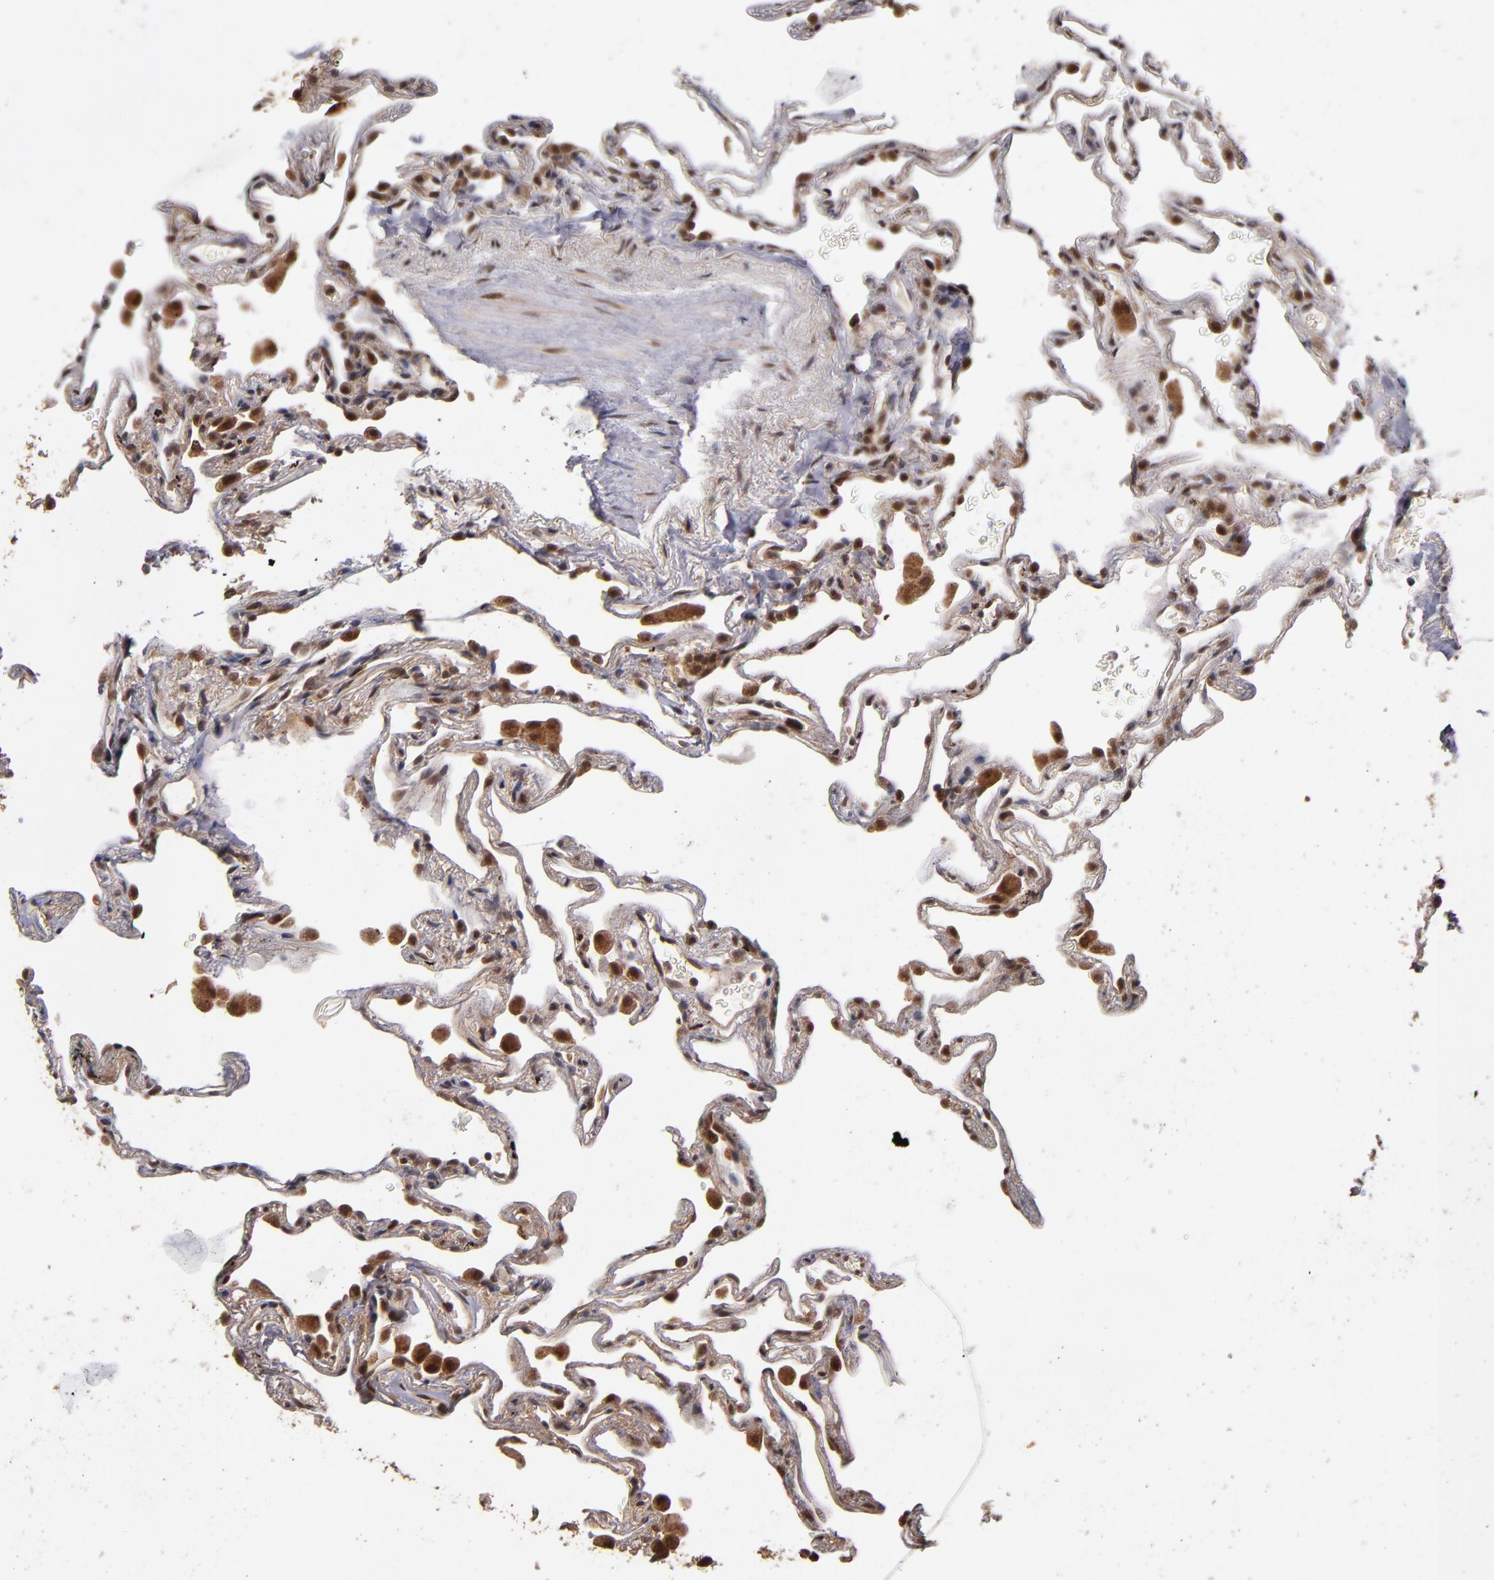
{"staining": {"intensity": "moderate", "quantity": ">75%", "location": "cytoplasmic/membranous,nuclear"}, "tissue": "lung", "cell_type": "Alveolar cells", "image_type": "normal", "snomed": [{"axis": "morphology", "description": "Normal tissue, NOS"}, {"axis": "morphology", "description": "Inflammation, NOS"}, {"axis": "topography", "description": "Lung"}], "caption": "A micrograph showing moderate cytoplasmic/membranous,nuclear positivity in about >75% of alveolar cells in benign lung, as visualized by brown immunohistochemical staining.", "gene": "CUL5", "patient": {"sex": "male", "age": 69}}